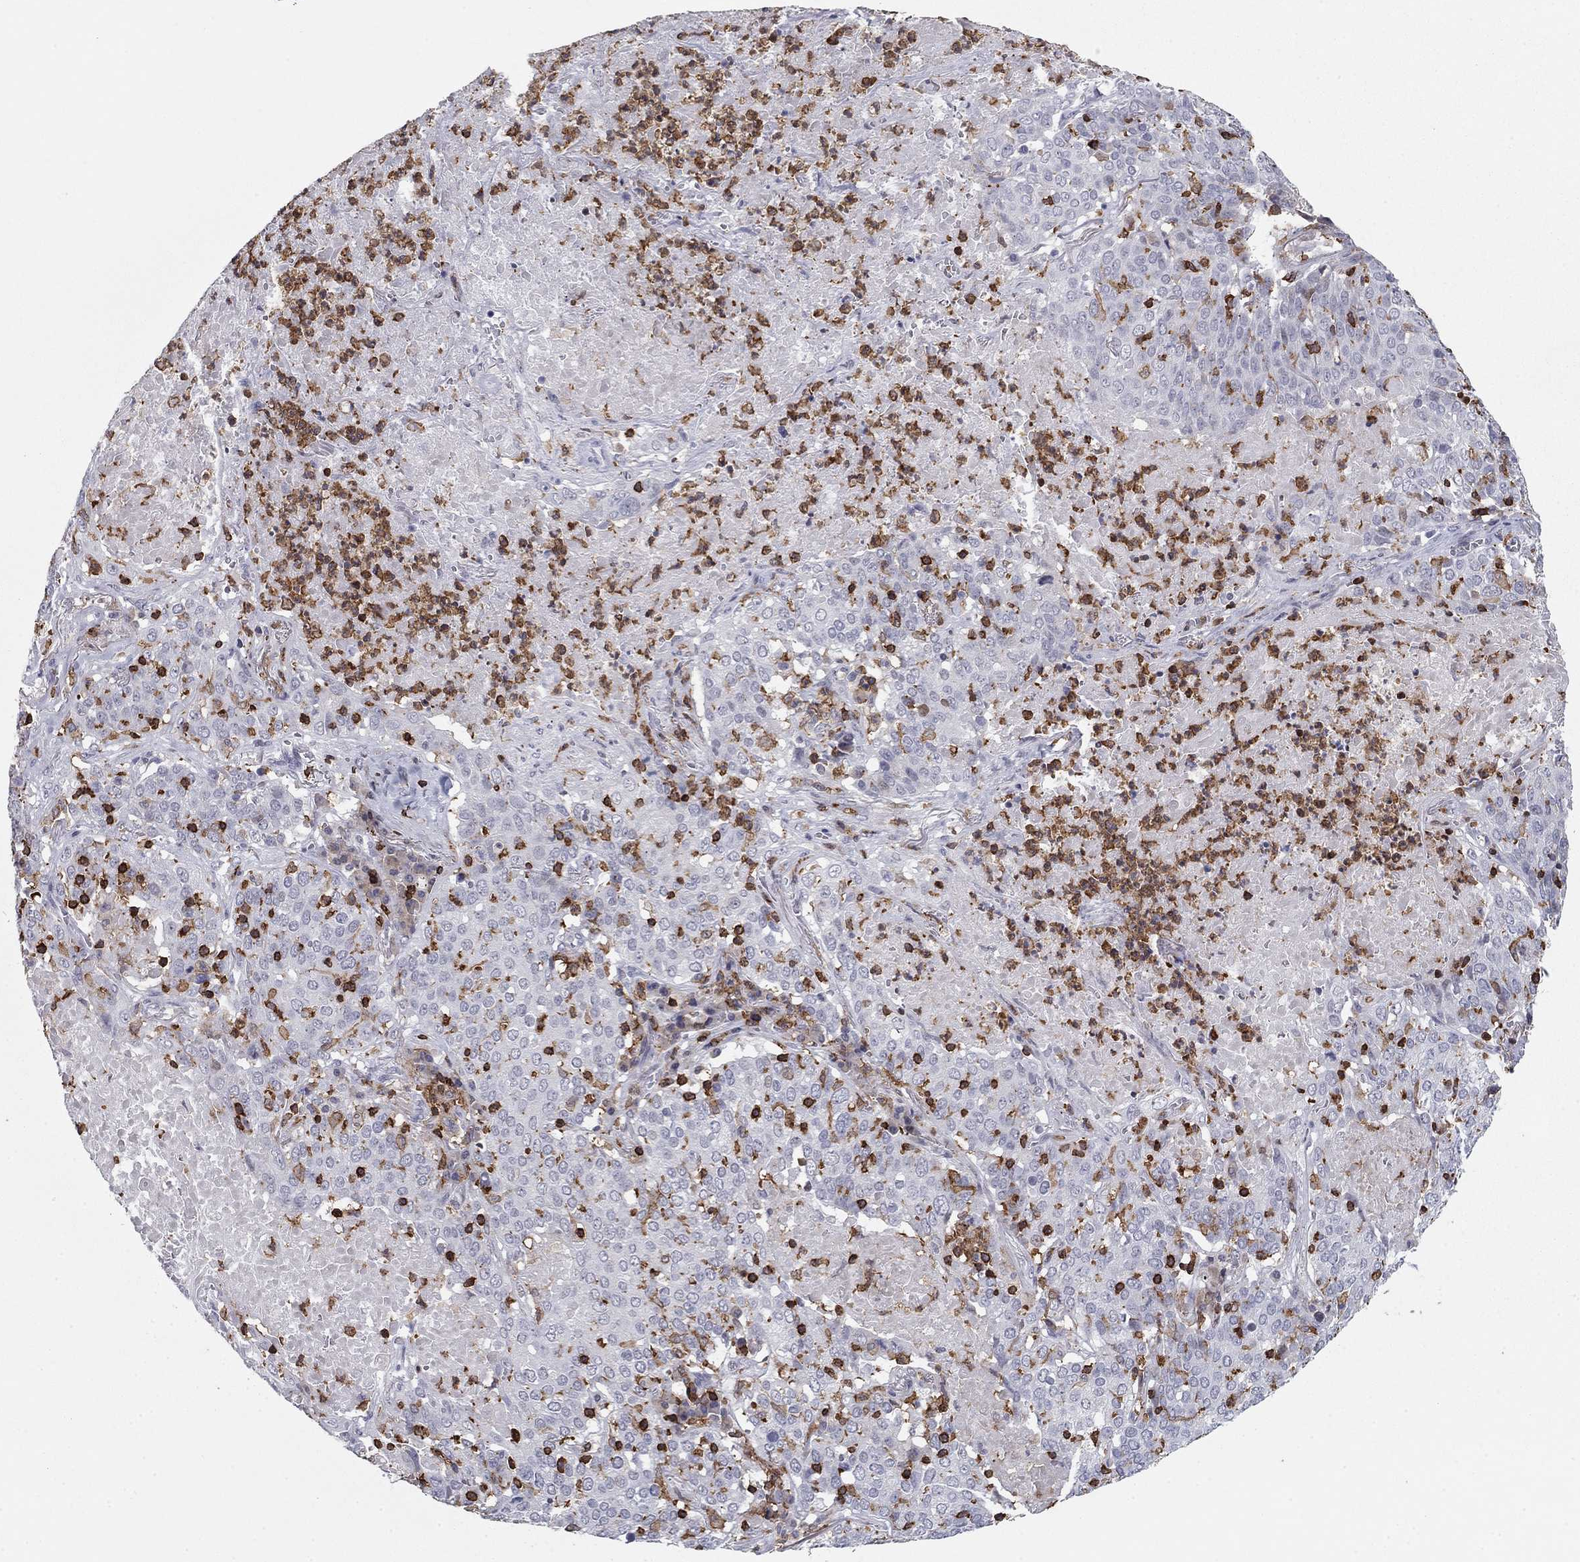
{"staining": {"intensity": "negative", "quantity": "none", "location": "none"}, "tissue": "lung cancer", "cell_type": "Tumor cells", "image_type": "cancer", "snomed": [{"axis": "morphology", "description": "Squamous cell carcinoma, NOS"}, {"axis": "topography", "description": "Lung"}], "caption": "The photomicrograph demonstrates no significant expression in tumor cells of lung squamous cell carcinoma.", "gene": "ARHGAP27", "patient": {"sex": "male", "age": 82}}